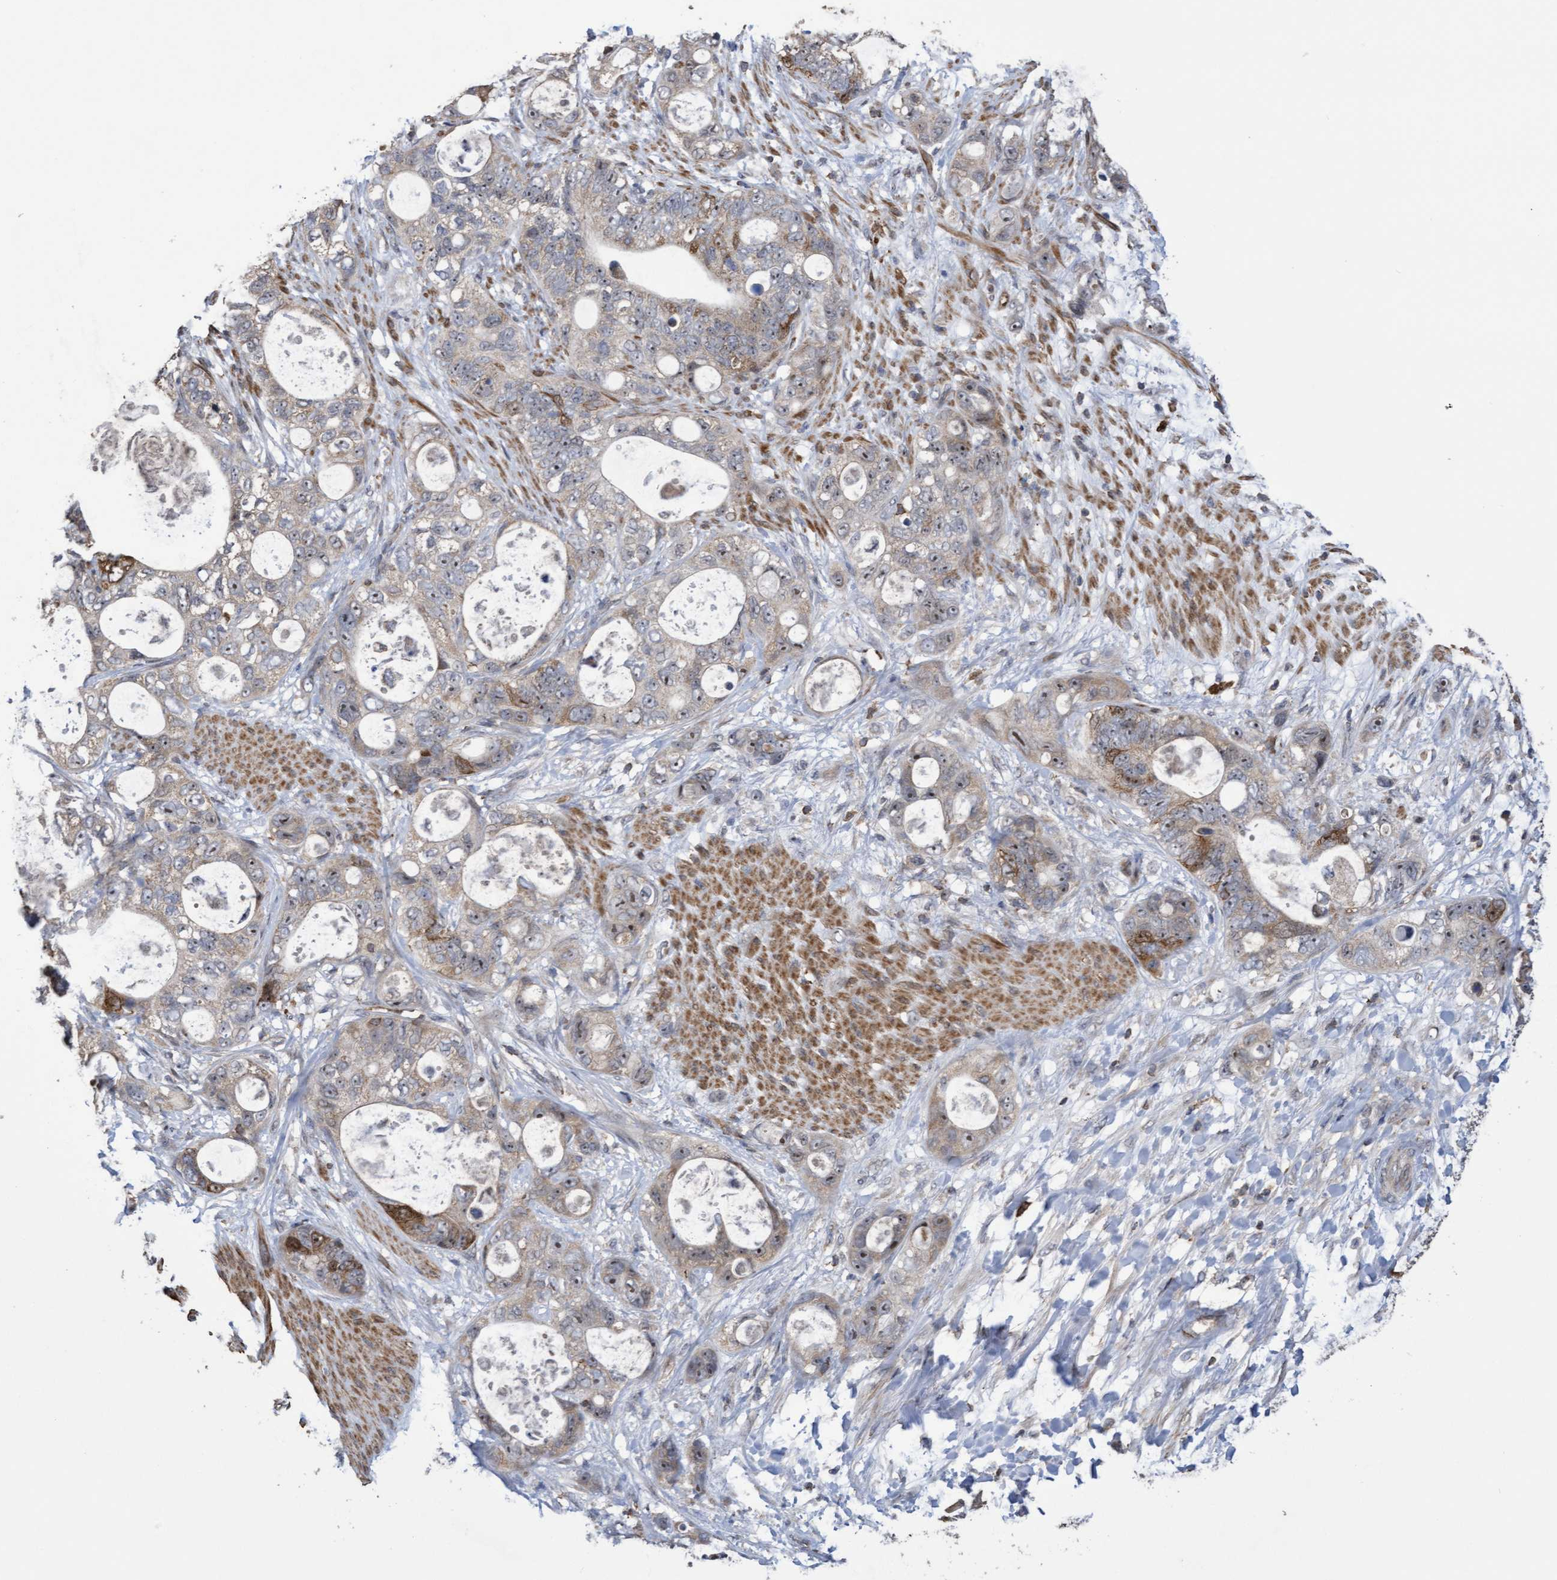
{"staining": {"intensity": "moderate", "quantity": ">75%", "location": "cytoplasmic/membranous,nuclear"}, "tissue": "stomach cancer", "cell_type": "Tumor cells", "image_type": "cancer", "snomed": [{"axis": "morphology", "description": "Normal tissue, NOS"}, {"axis": "morphology", "description": "Adenocarcinoma, NOS"}, {"axis": "topography", "description": "Stomach"}], "caption": "Immunohistochemistry (IHC) staining of stomach adenocarcinoma, which exhibits medium levels of moderate cytoplasmic/membranous and nuclear staining in about >75% of tumor cells indicating moderate cytoplasmic/membranous and nuclear protein staining. The staining was performed using DAB (brown) for protein detection and nuclei were counterstained in hematoxylin (blue).", "gene": "SLBP", "patient": {"sex": "female", "age": 89}}